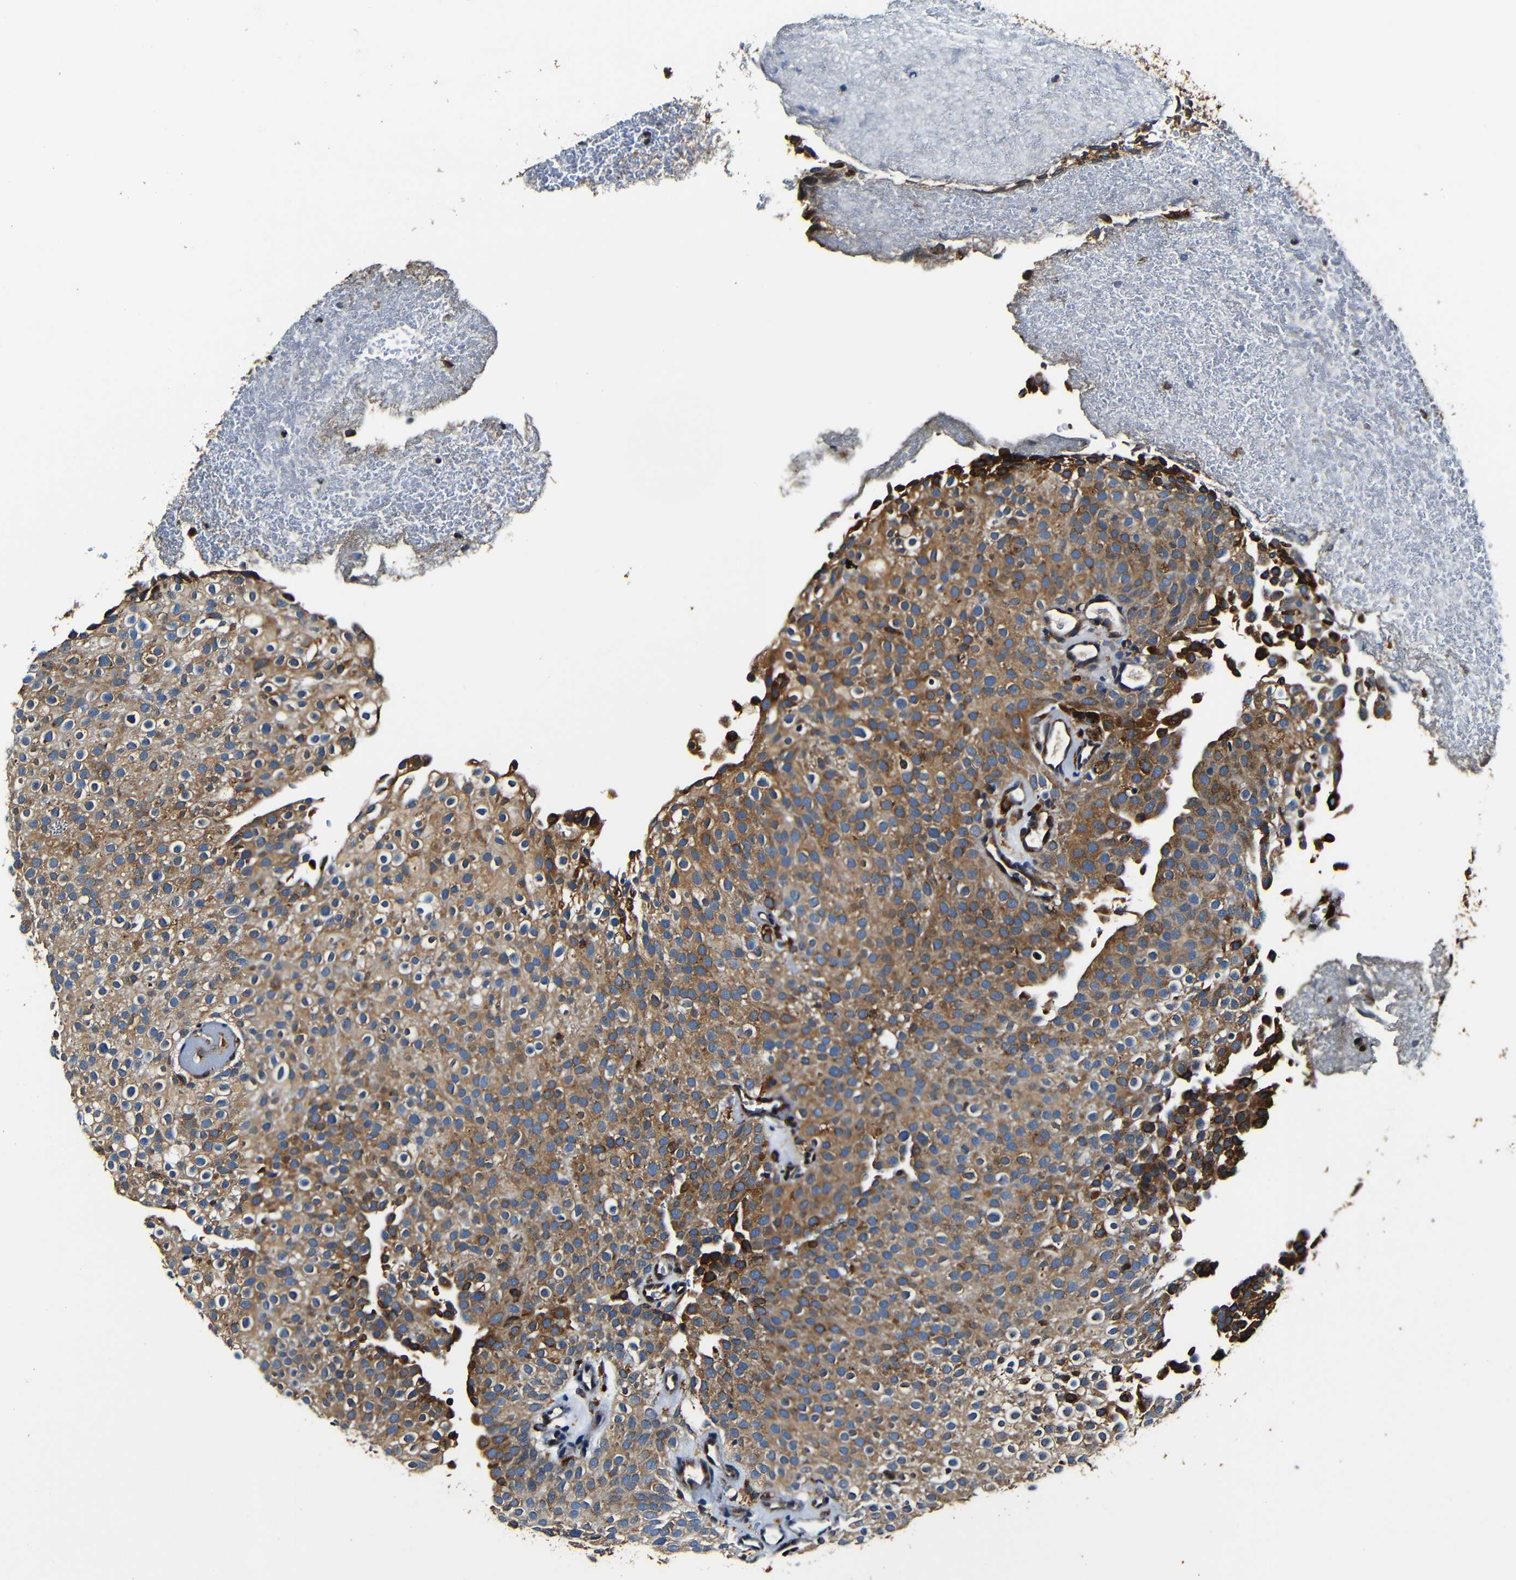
{"staining": {"intensity": "moderate", "quantity": ">75%", "location": "cytoplasmic/membranous"}, "tissue": "urothelial cancer", "cell_type": "Tumor cells", "image_type": "cancer", "snomed": [{"axis": "morphology", "description": "Urothelial carcinoma, Low grade"}, {"axis": "topography", "description": "Urinary bladder"}], "caption": "The image displays a brown stain indicating the presence of a protein in the cytoplasmic/membranous of tumor cells in urothelial cancer. Using DAB (brown) and hematoxylin (blue) stains, captured at high magnification using brightfield microscopy.", "gene": "RRBP1", "patient": {"sex": "male", "age": 78}}